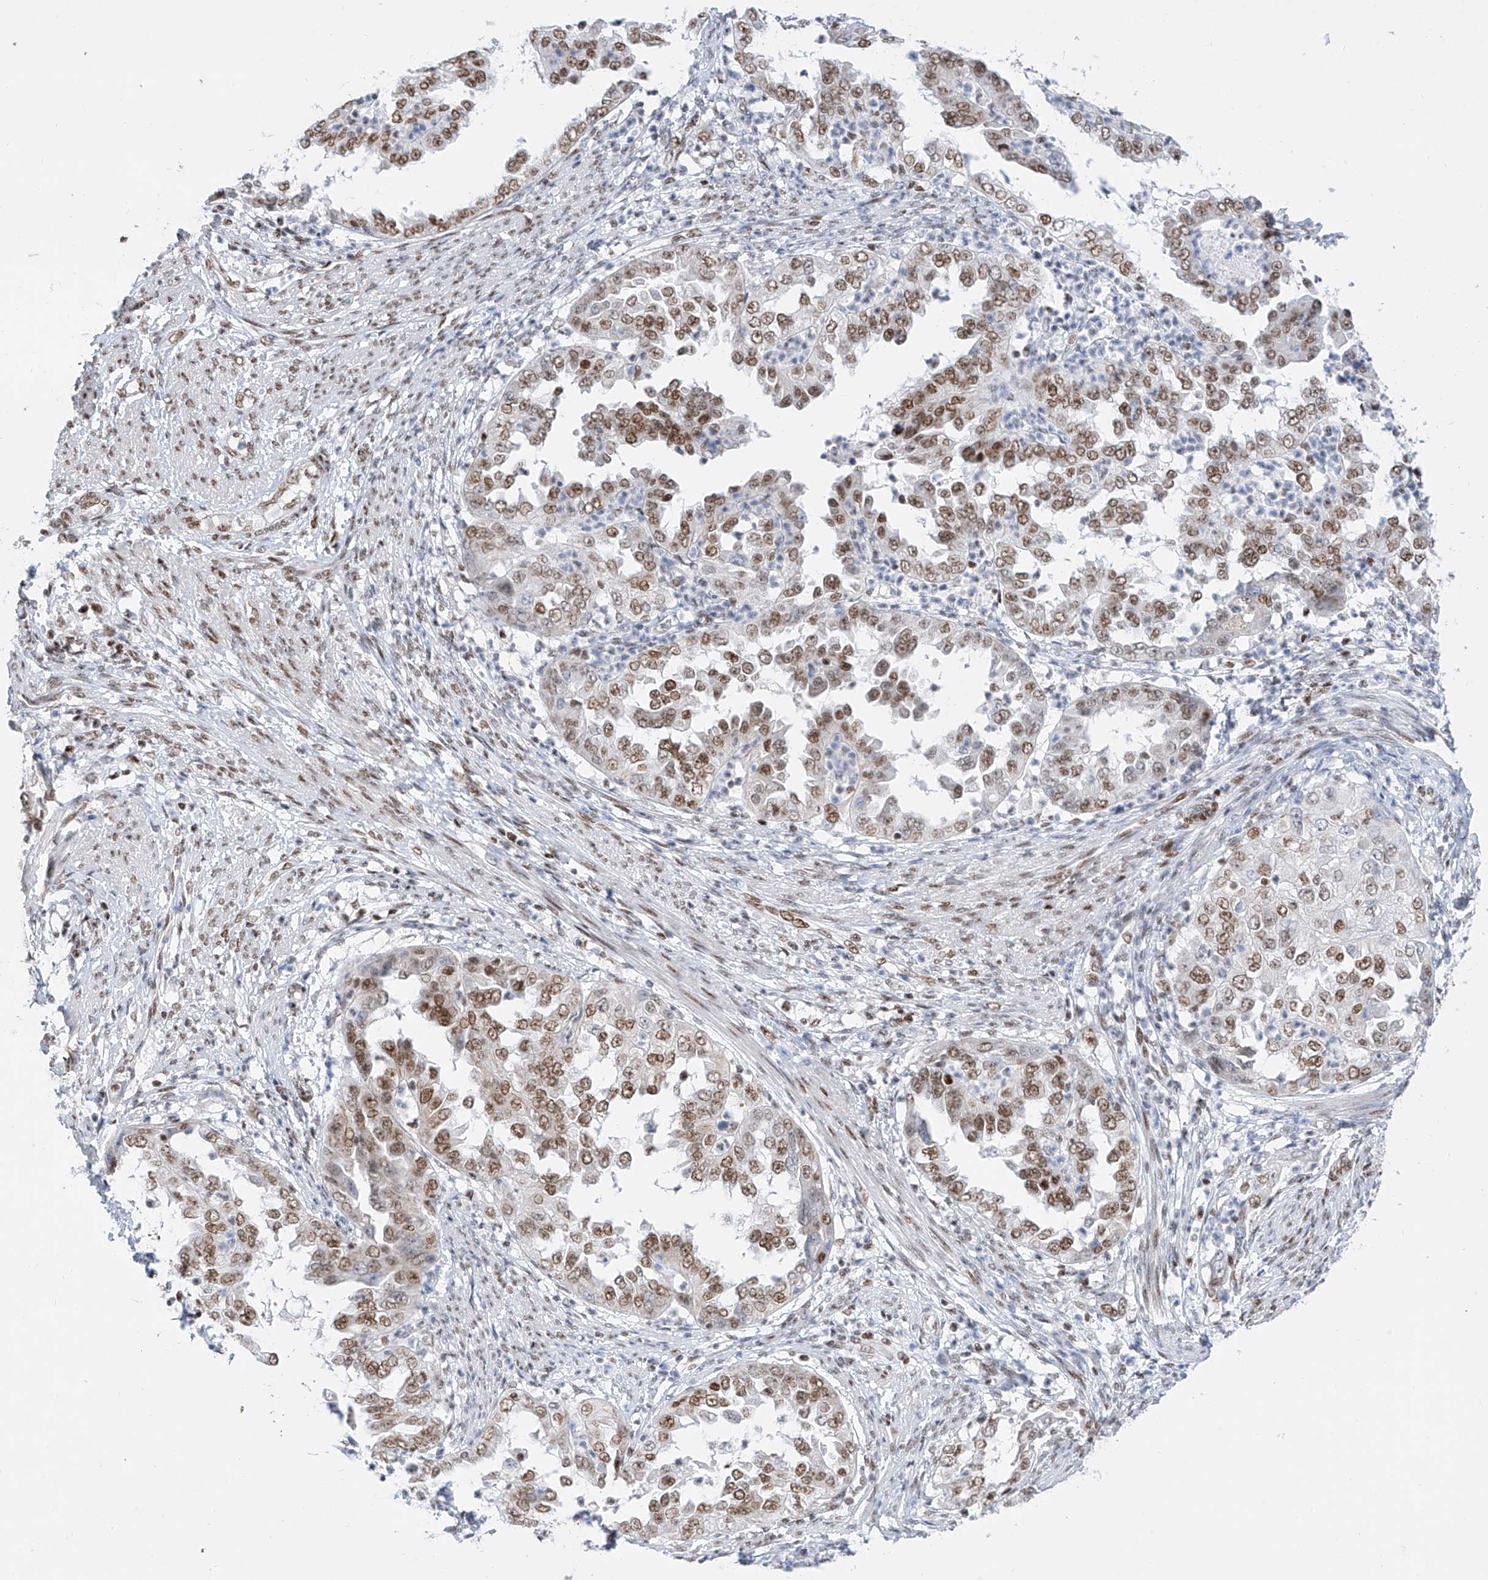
{"staining": {"intensity": "moderate", "quantity": ">75%", "location": "nuclear"}, "tissue": "endometrial cancer", "cell_type": "Tumor cells", "image_type": "cancer", "snomed": [{"axis": "morphology", "description": "Adenocarcinoma, NOS"}, {"axis": "topography", "description": "Endometrium"}], "caption": "This histopathology image shows IHC staining of endometrial cancer, with medium moderate nuclear expression in approximately >75% of tumor cells.", "gene": "TAF4", "patient": {"sex": "female", "age": 85}}